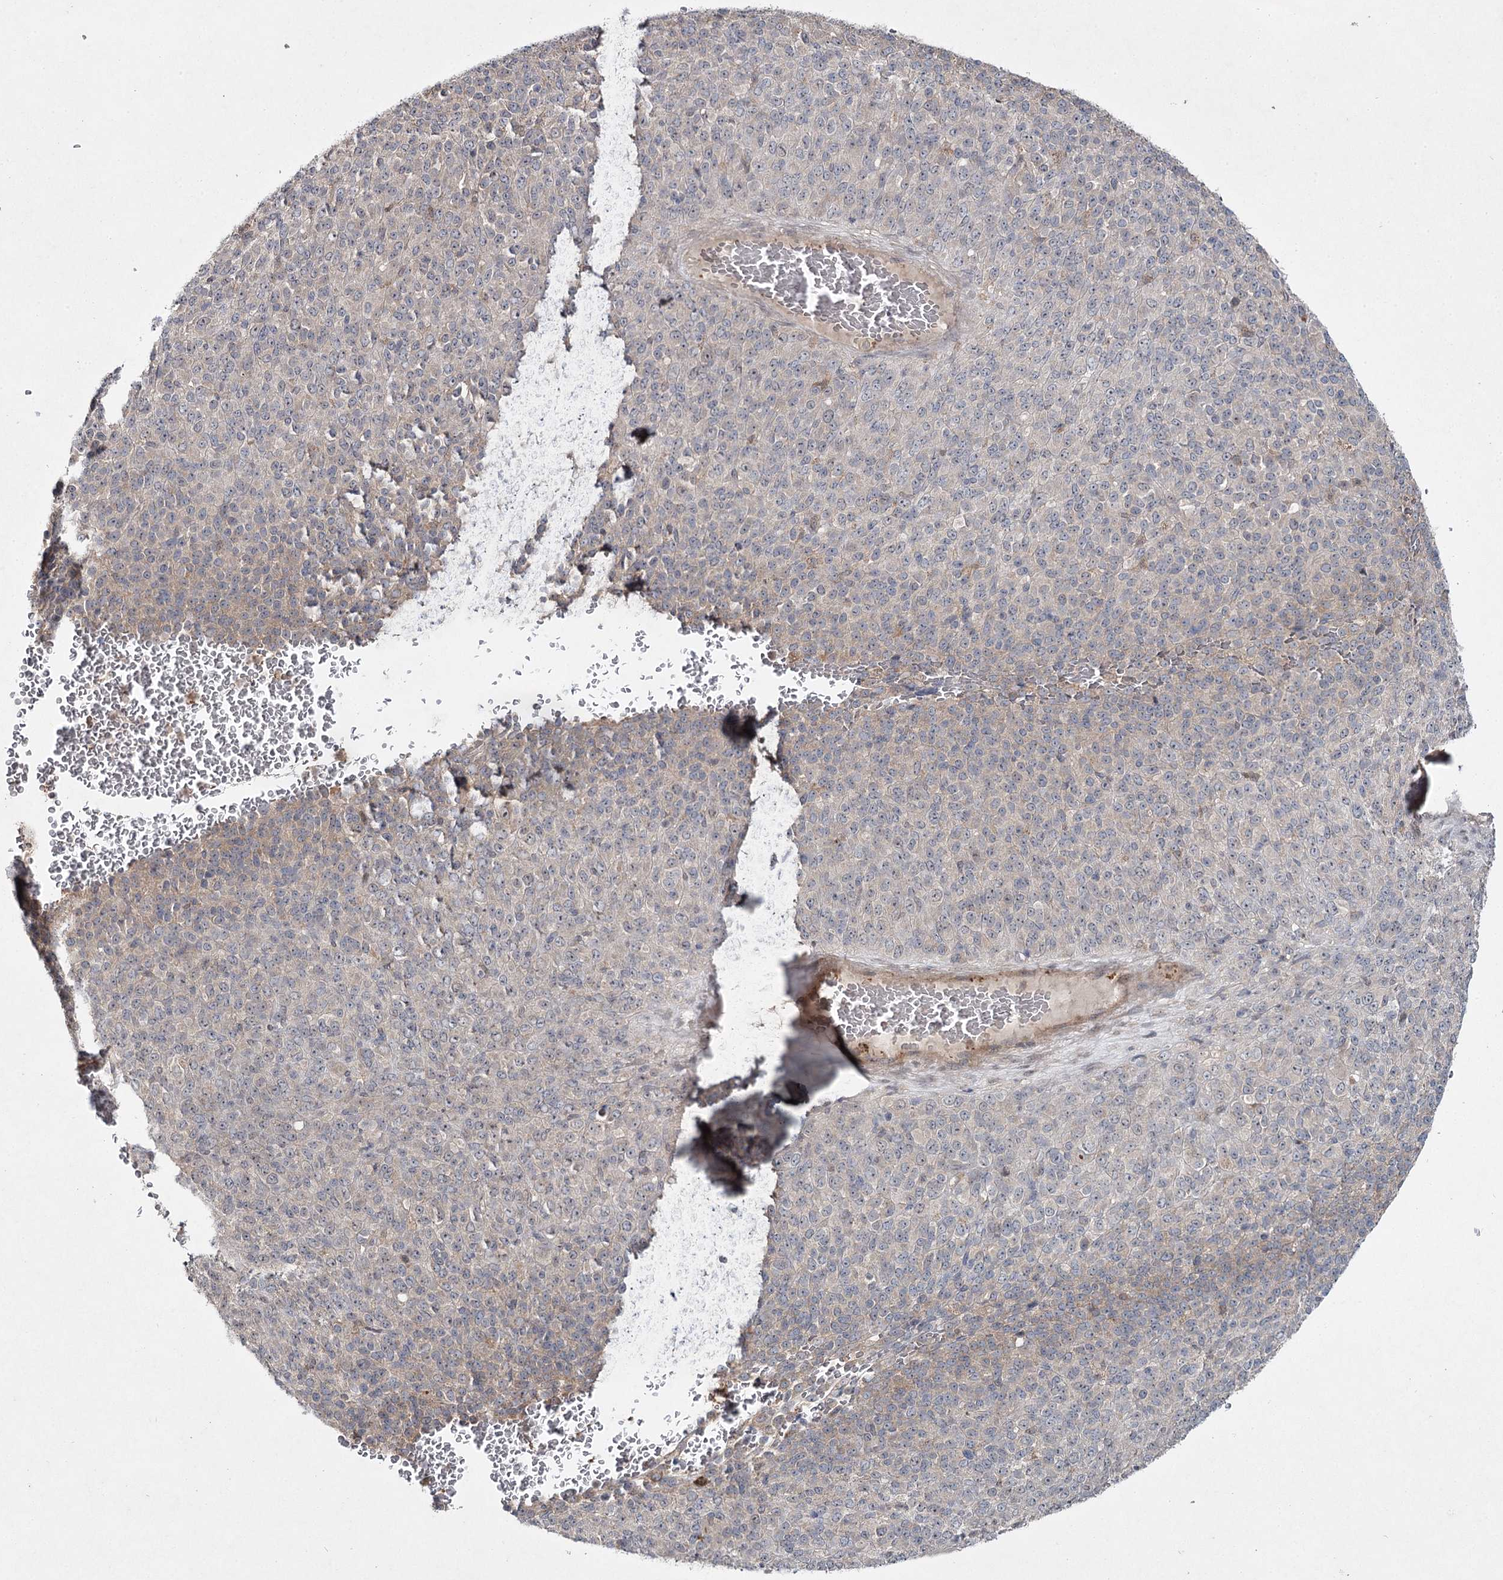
{"staining": {"intensity": "negative", "quantity": "none", "location": "none"}, "tissue": "melanoma", "cell_type": "Tumor cells", "image_type": "cancer", "snomed": [{"axis": "morphology", "description": "Malignant melanoma, Metastatic site"}, {"axis": "topography", "description": "Brain"}], "caption": "There is no significant expression in tumor cells of melanoma.", "gene": "WDR44", "patient": {"sex": "female", "age": 56}}